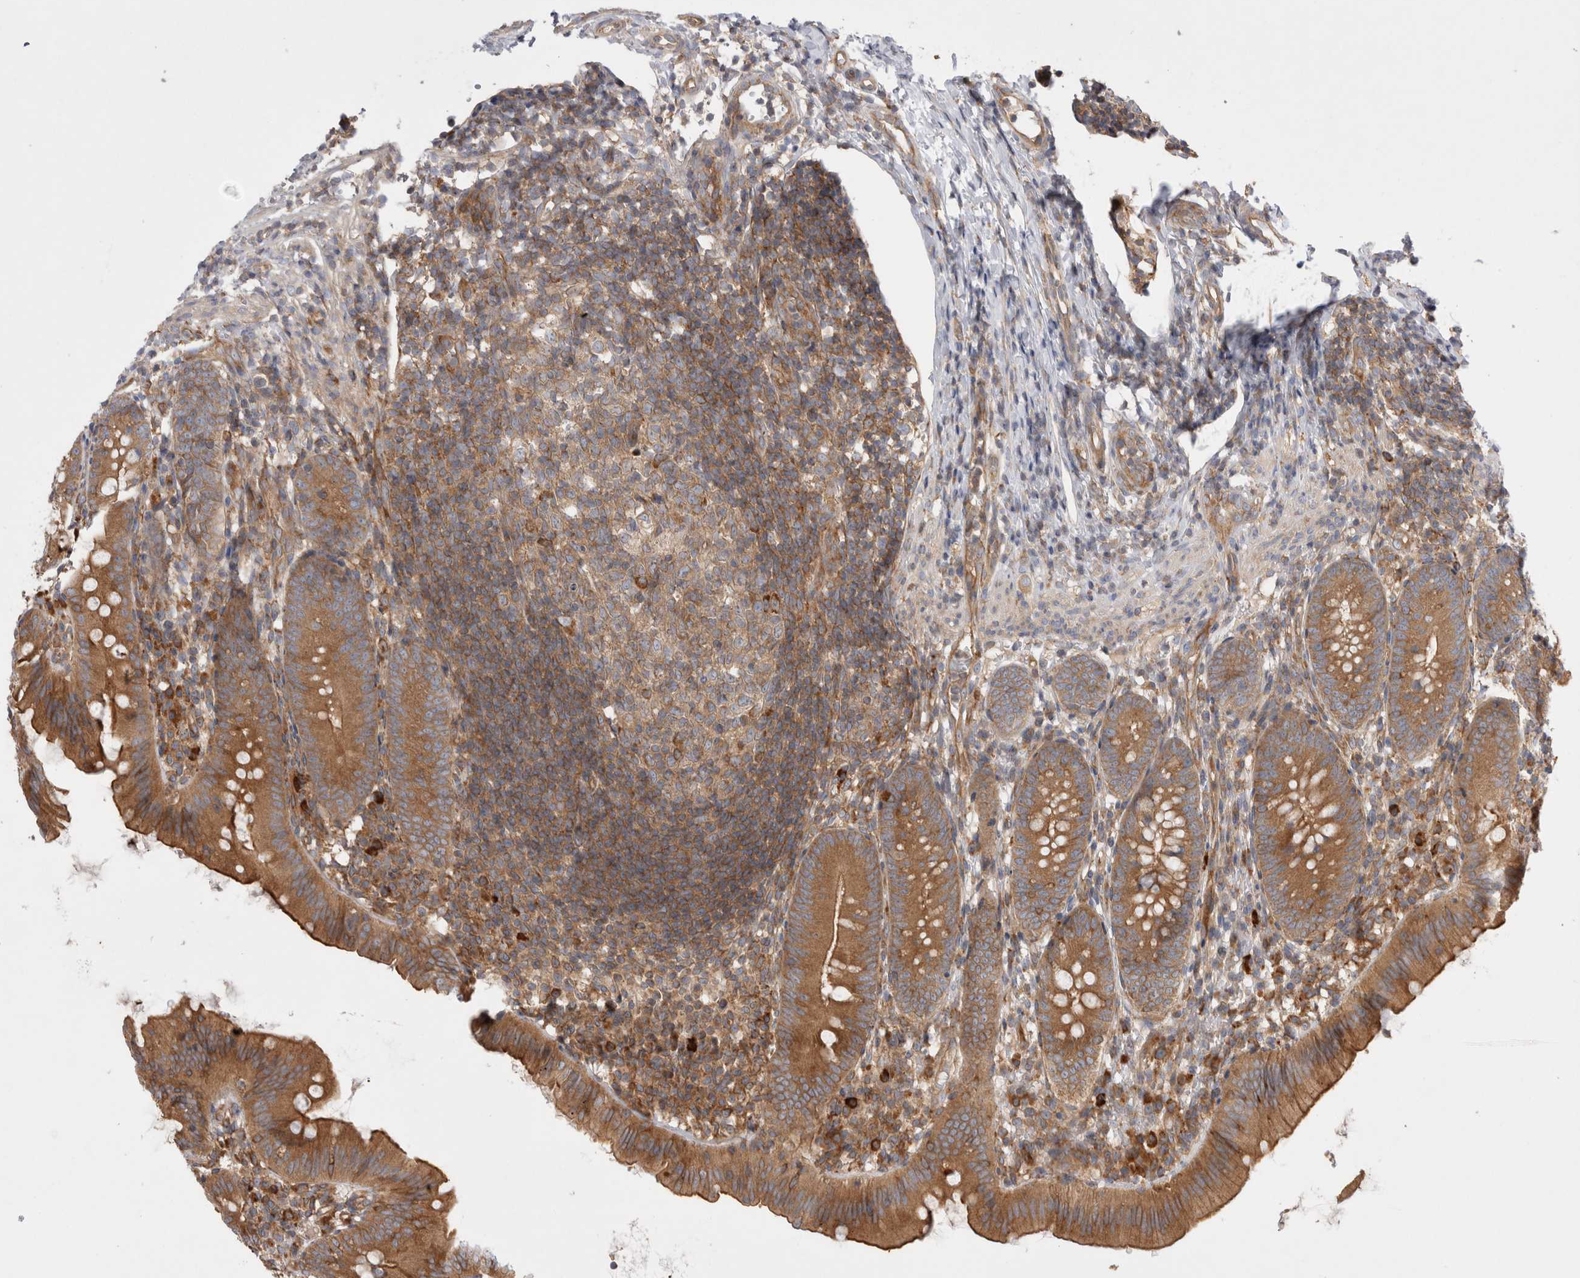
{"staining": {"intensity": "moderate", "quantity": ">75%", "location": "cytoplasmic/membranous"}, "tissue": "appendix", "cell_type": "Glandular cells", "image_type": "normal", "snomed": [{"axis": "morphology", "description": "Normal tissue, NOS"}, {"axis": "topography", "description": "Appendix"}], "caption": "IHC (DAB) staining of normal human appendix exhibits moderate cytoplasmic/membranous protein staining in about >75% of glandular cells. The staining was performed using DAB (3,3'-diaminobenzidine) to visualize the protein expression in brown, while the nuclei were stained in blue with hematoxylin (Magnification: 20x).", "gene": "PDCD10", "patient": {"sex": "male", "age": 1}}